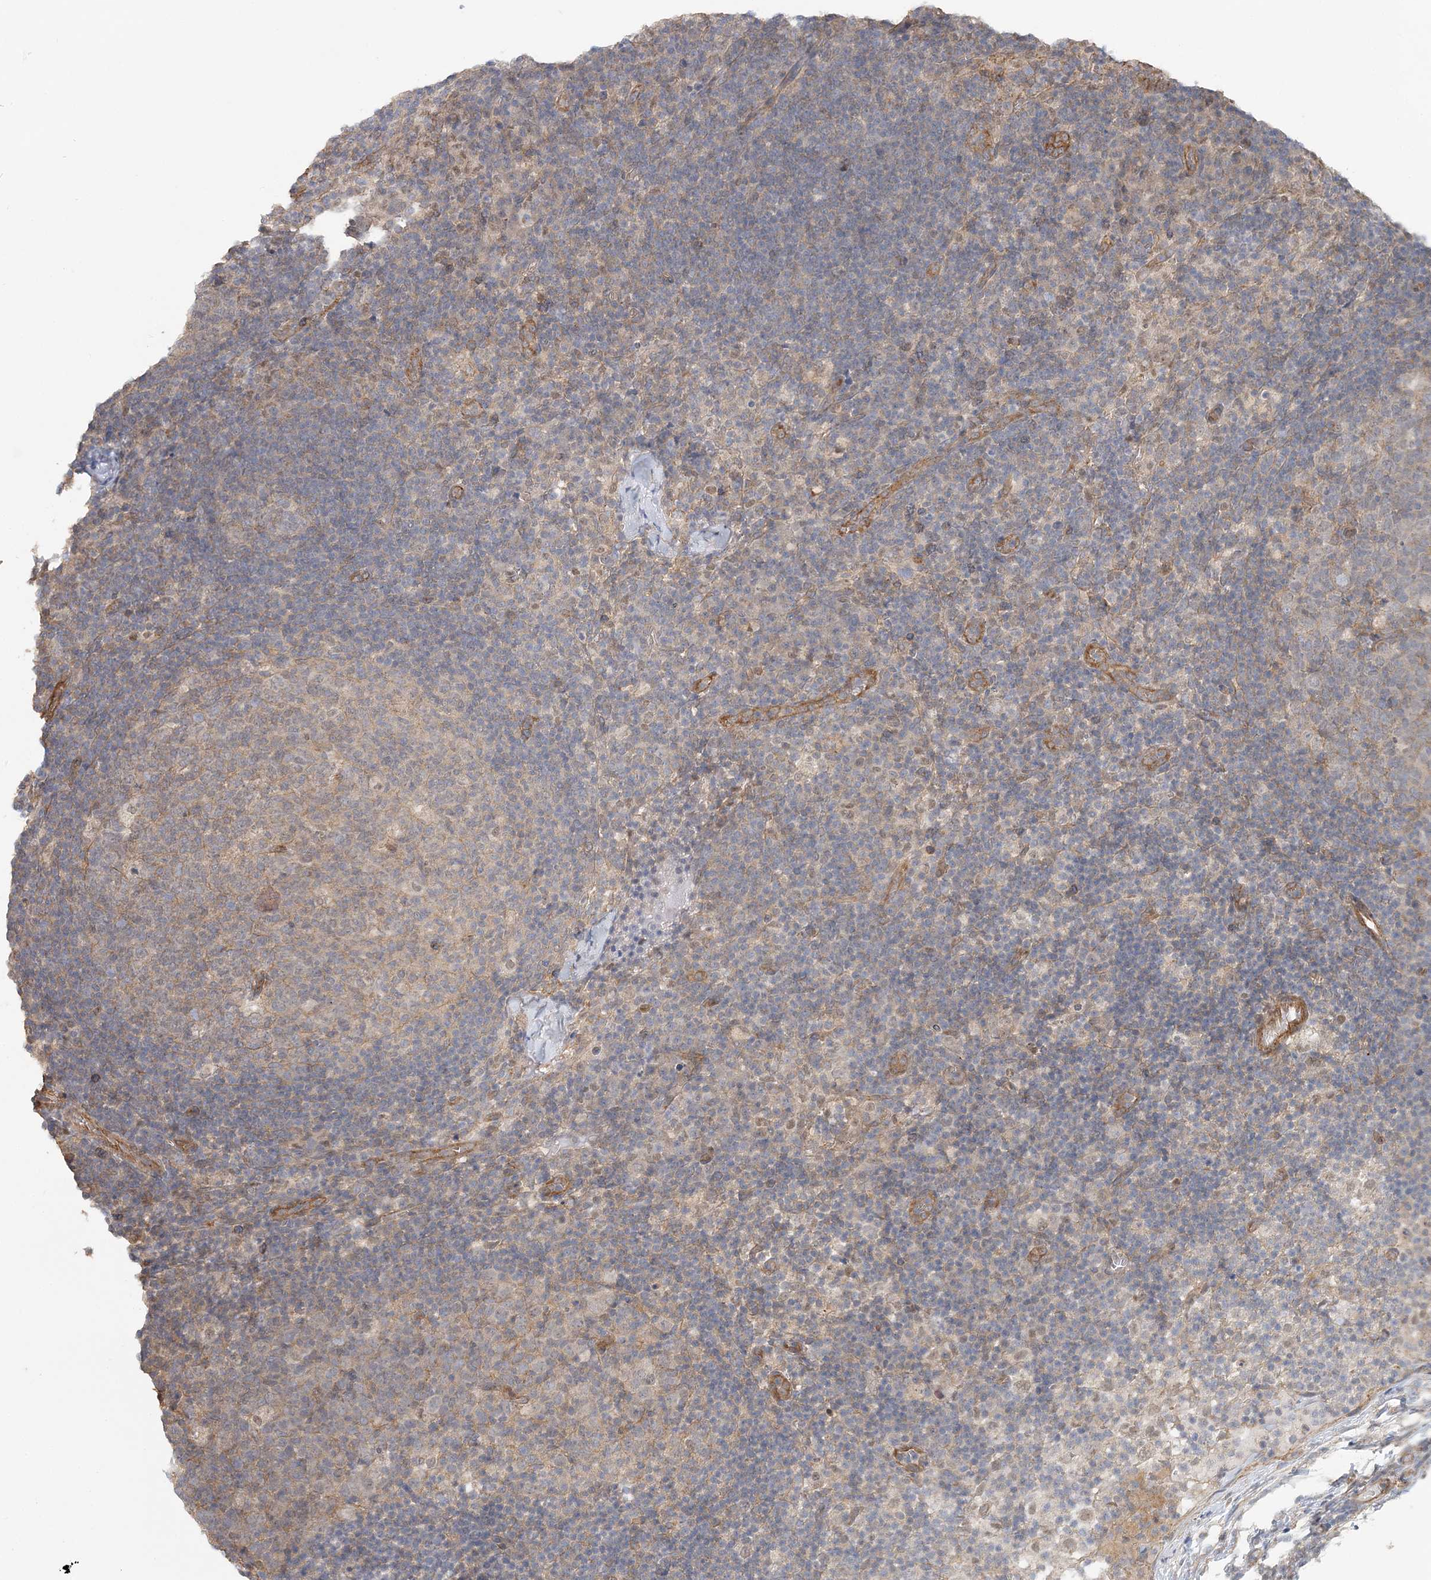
{"staining": {"intensity": "weak", "quantity": "<25%", "location": "cytoplasmic/membranous"}, "tissue": "lymph node", "cell_type": "Germinal center cells", "image_type": "normal", "snomed": [{"axis": "morphology", "description": "Normal tissue, NOS"}, {"axis": "morphology", "description": "Inflammation, NOS"}, {"axis": "topography", "description": "Lymph node"}], "caption": "This is an IHC photomicrograph of normal lymph node. There is no expression in germinal center cells.", "gene": "MAT2B", "patient": {"sex": "male", "age": 55}}